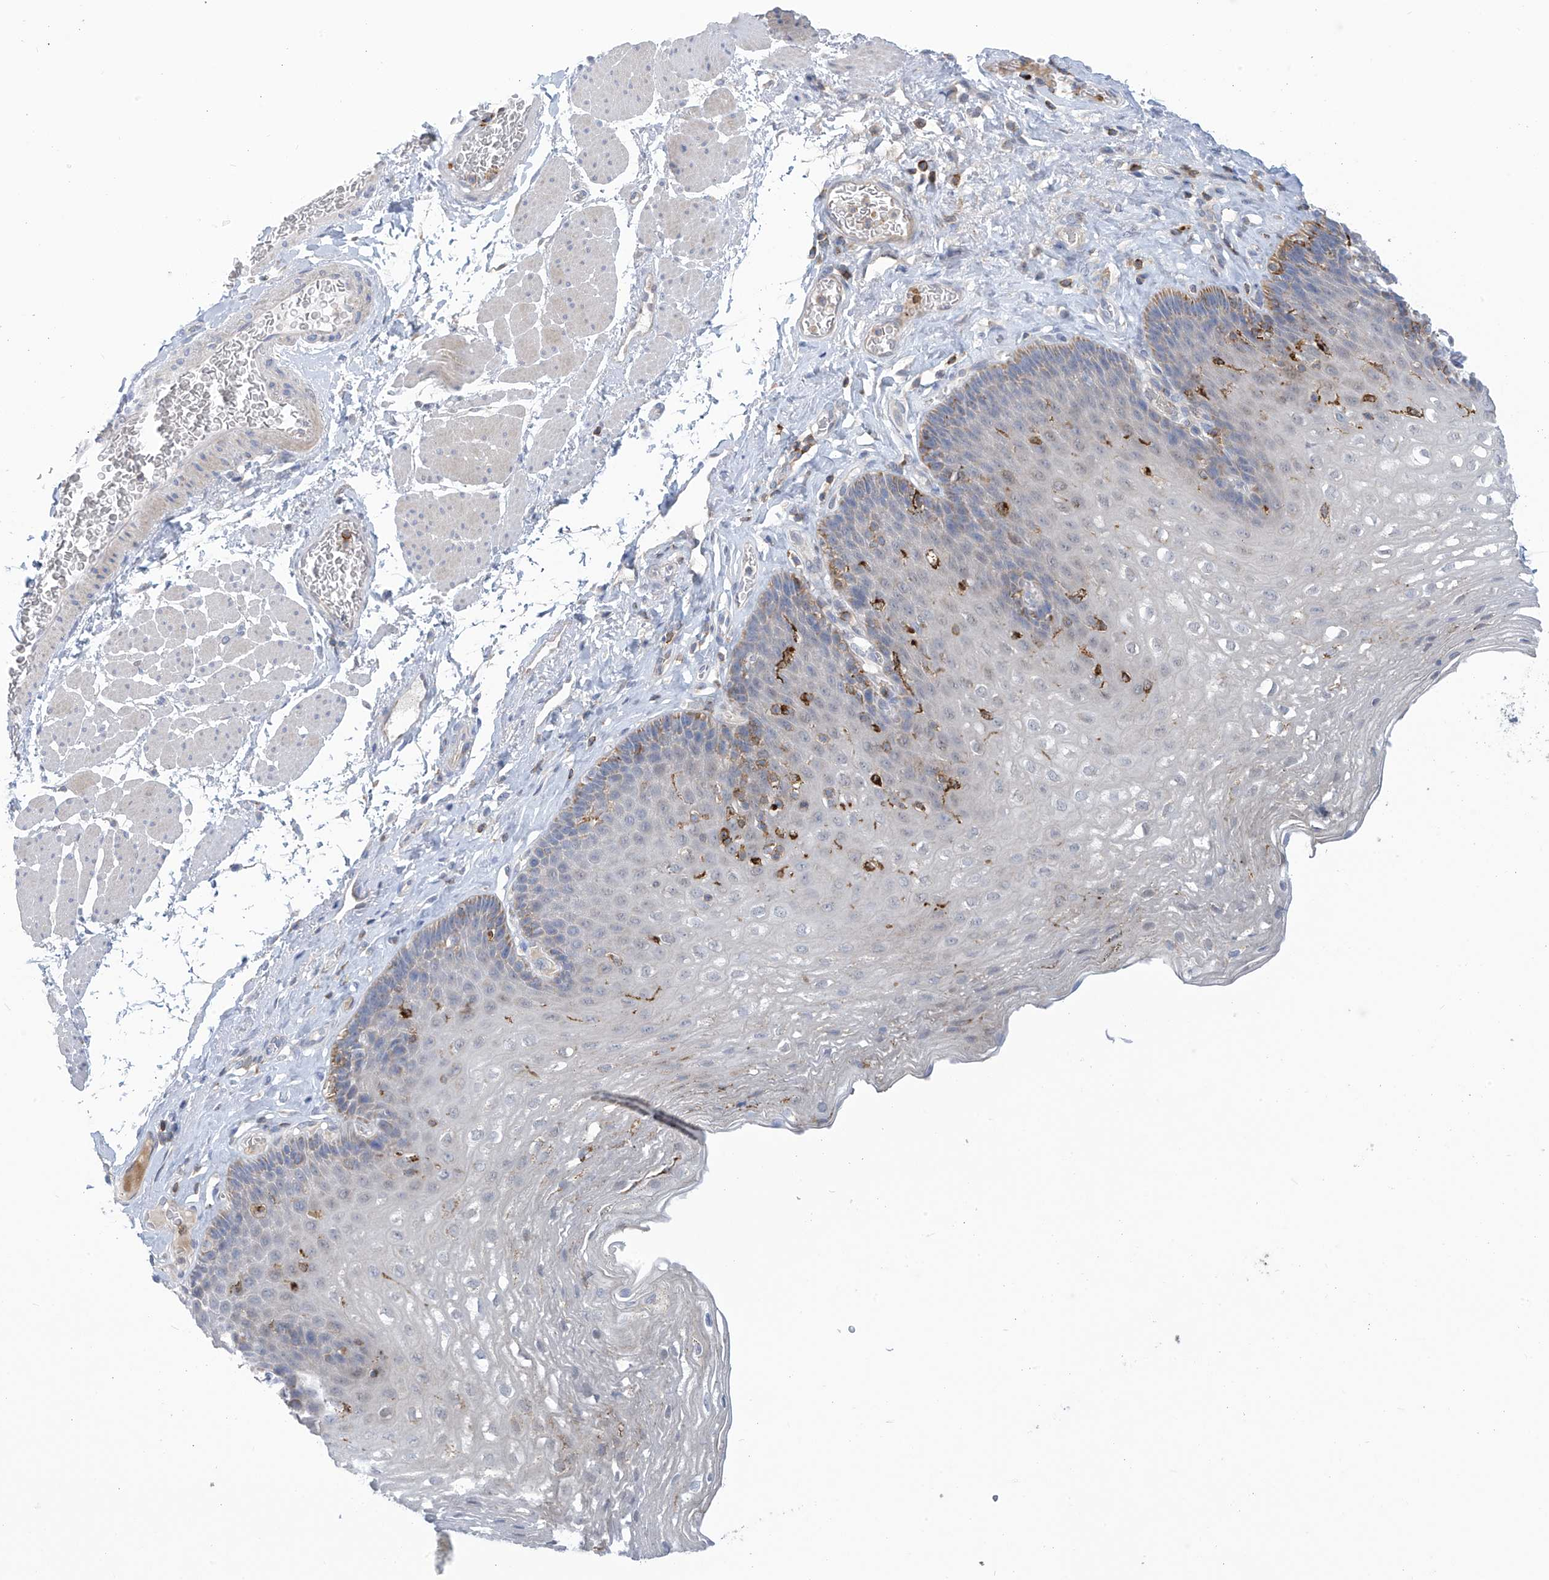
{"staining": {"intensity": "weak", "quantity": "<25%", "location": "cytoplasmic/membranous"}, "tissue": "esophagus", "cell_type": "Squamous epithelial cells", "image_type": "normal", "snomed": [{"axis": "morphology", "description": "Normal tissue, NOS"}, {"axis": "topography", "description": "Esophagus"}], "caption": "This micrograph is of unremarkable esophagus stained with immunohistochemistry (IHC) to label a protein in brown with the nuclei are counter-stained blue. There is no staining in squamous epithelial cells.", "gene": "IBA57", "patient": {"sex": "female", "age": 66}}